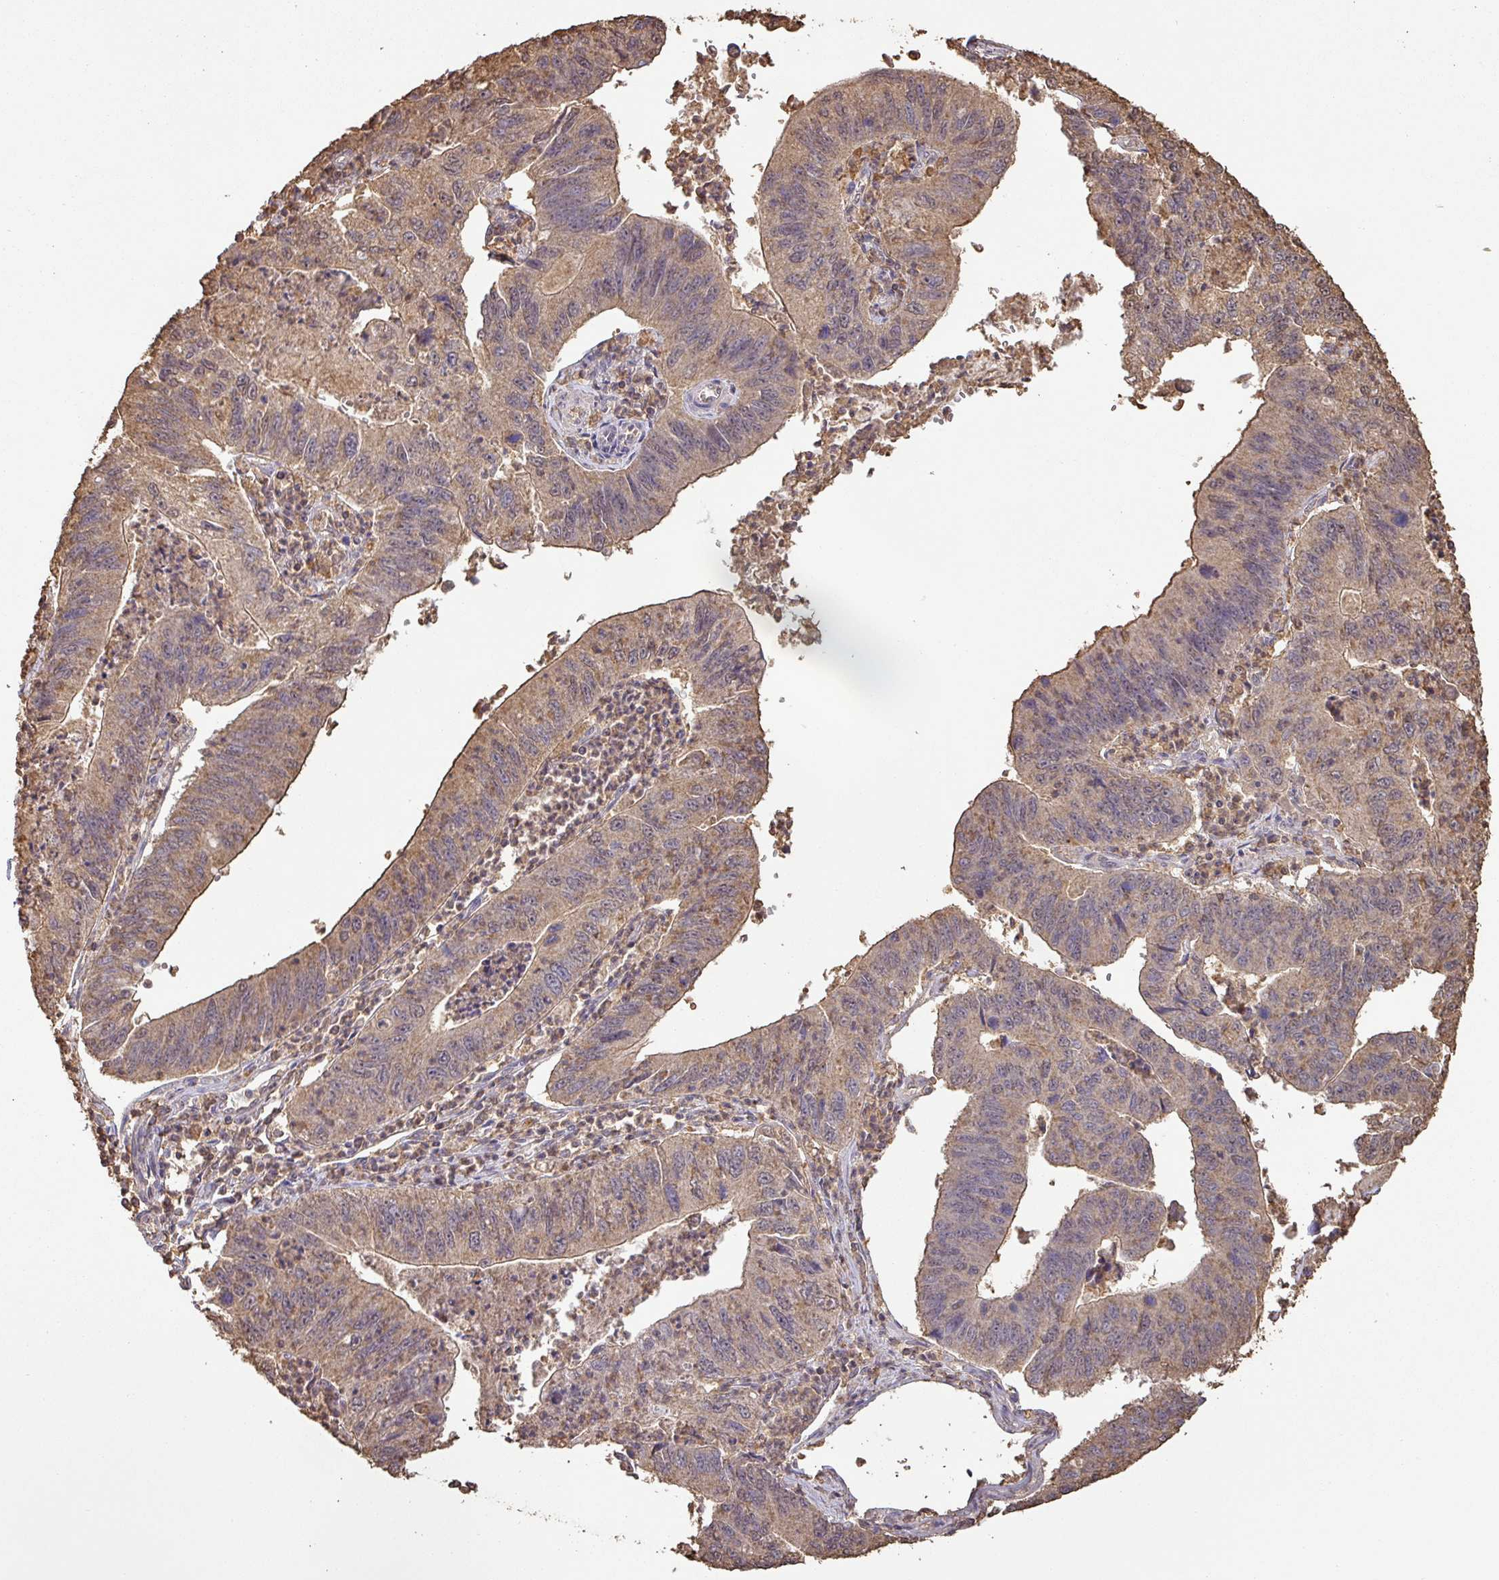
{"staining": {"intensity": "moderate", "quantity": ">75%", "location": "cytoplasmic/membranous"}, "tissue": "stomach cancer", "cell_type": "Tumor cells", "image_type": "cancer", "snomed": [{"axis": "morphology", "description": "Adenocarcinoma, NOS"}, {"axis": "topography", "description": "Stomach"}], "caption": "DAB immunohistochemical staining of stomach cancer (adenocarcinoma) shows moderate cytoplasmic/membranous protein expression in about >75% of tumor cells.", "gene": "ATAT1", "patient": {"sex": "male", "age": 59}}